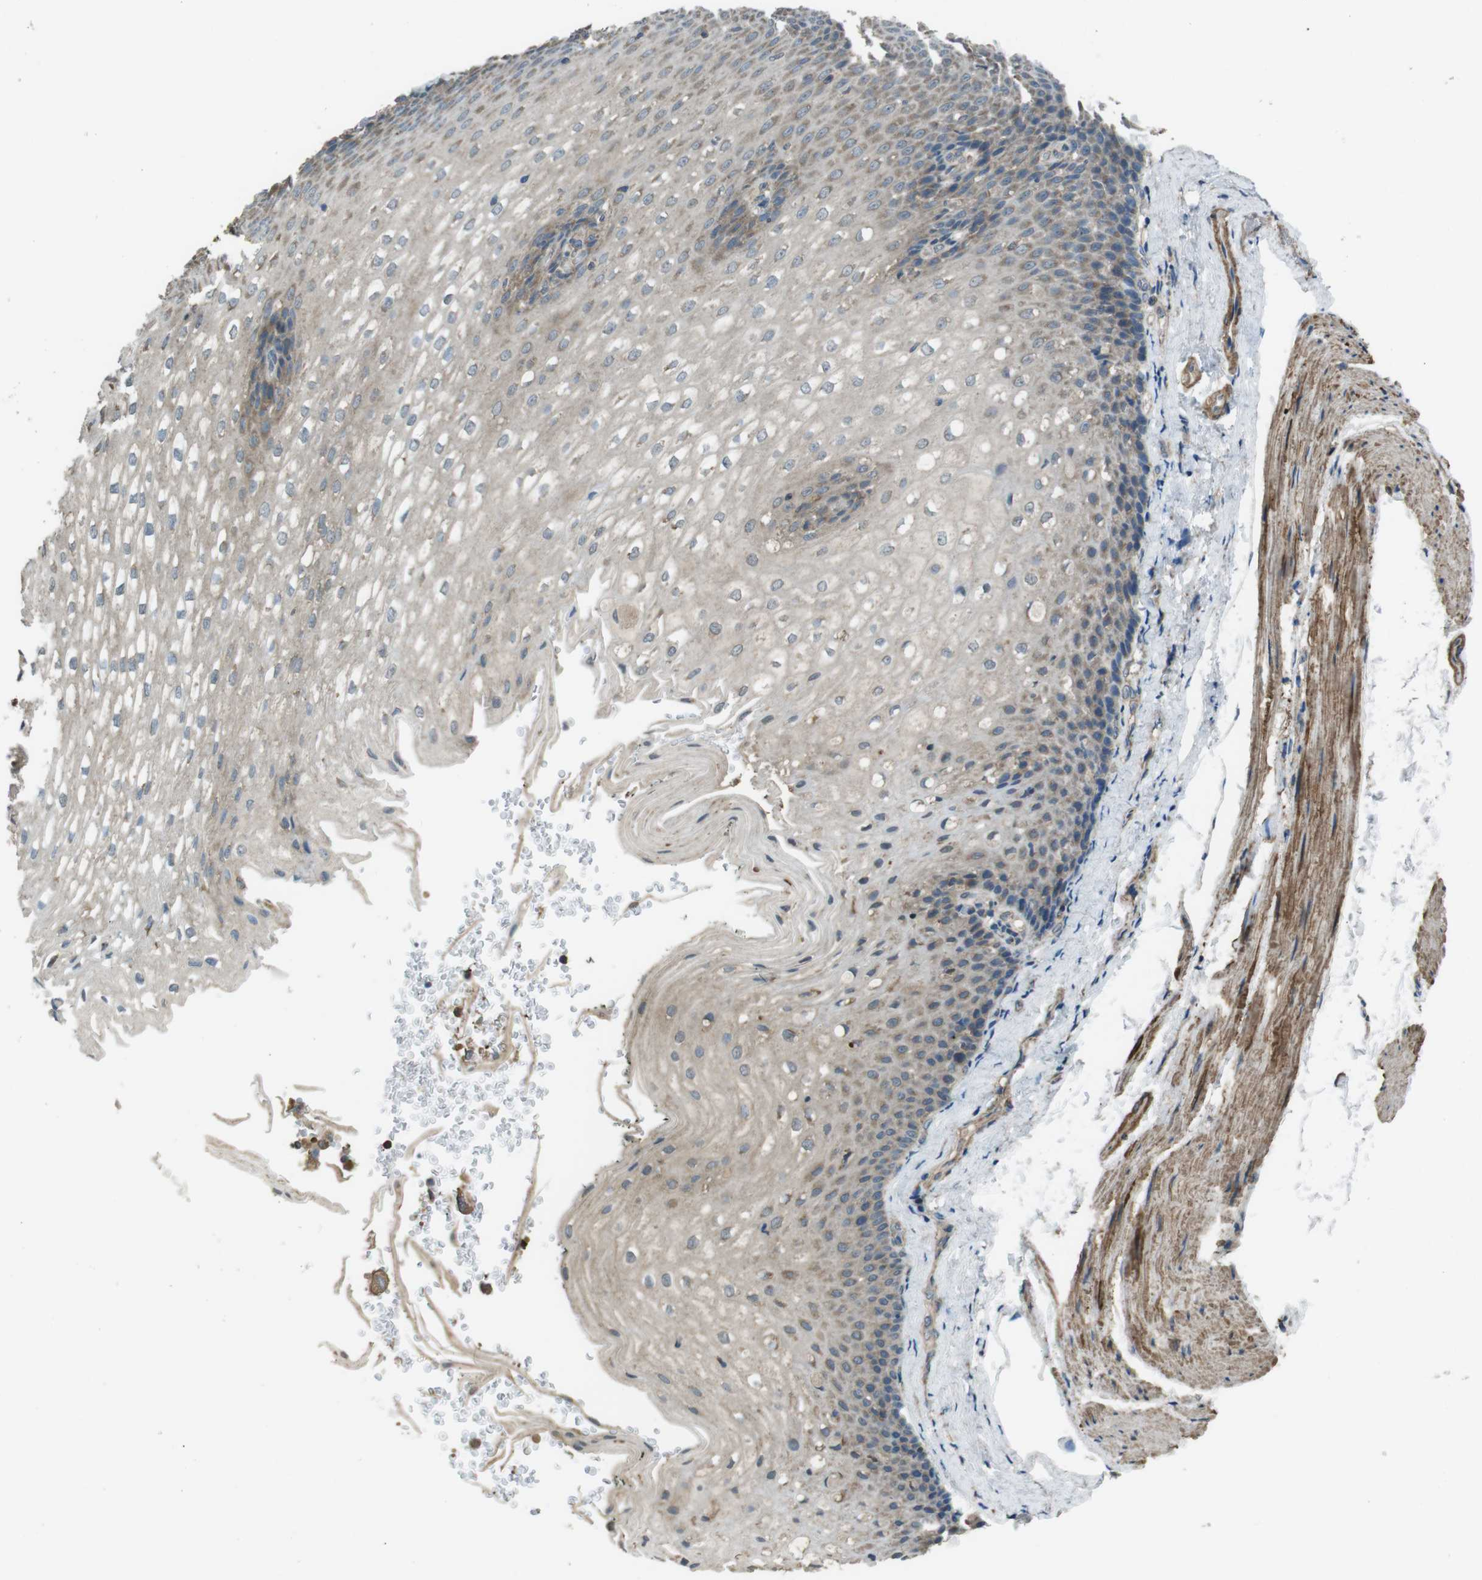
{"staining": {"intensity": "moderate", "quantity": "<25%", "location": "cytoplasmic/membranous"}, "tissue": "esophagus", "cell_type": "Squamous epithelial cells", "image_type": "normal", "snomed": [{"axis": "morphology", "description": "Normal tissue, NOS"}, {"axis": "topography", "description": "Esophagus"}], "caption": "Immunohistochemistry (IHC) staining of unremarkable esophagus, which demonstrates low levels of moderate cytoplasmic/membranous staining in about <25% of squamous epithelial cells indicating moderate cytoplasmic/membranous protein expression. The staining was performed using DAB (3,3'-diaminobenzidine) (brown) for protein detection and nuclei were counterstained in hematoxylin (blue).", "gene": "FUT2", "patient": {"sex": "male", "age": 48}}